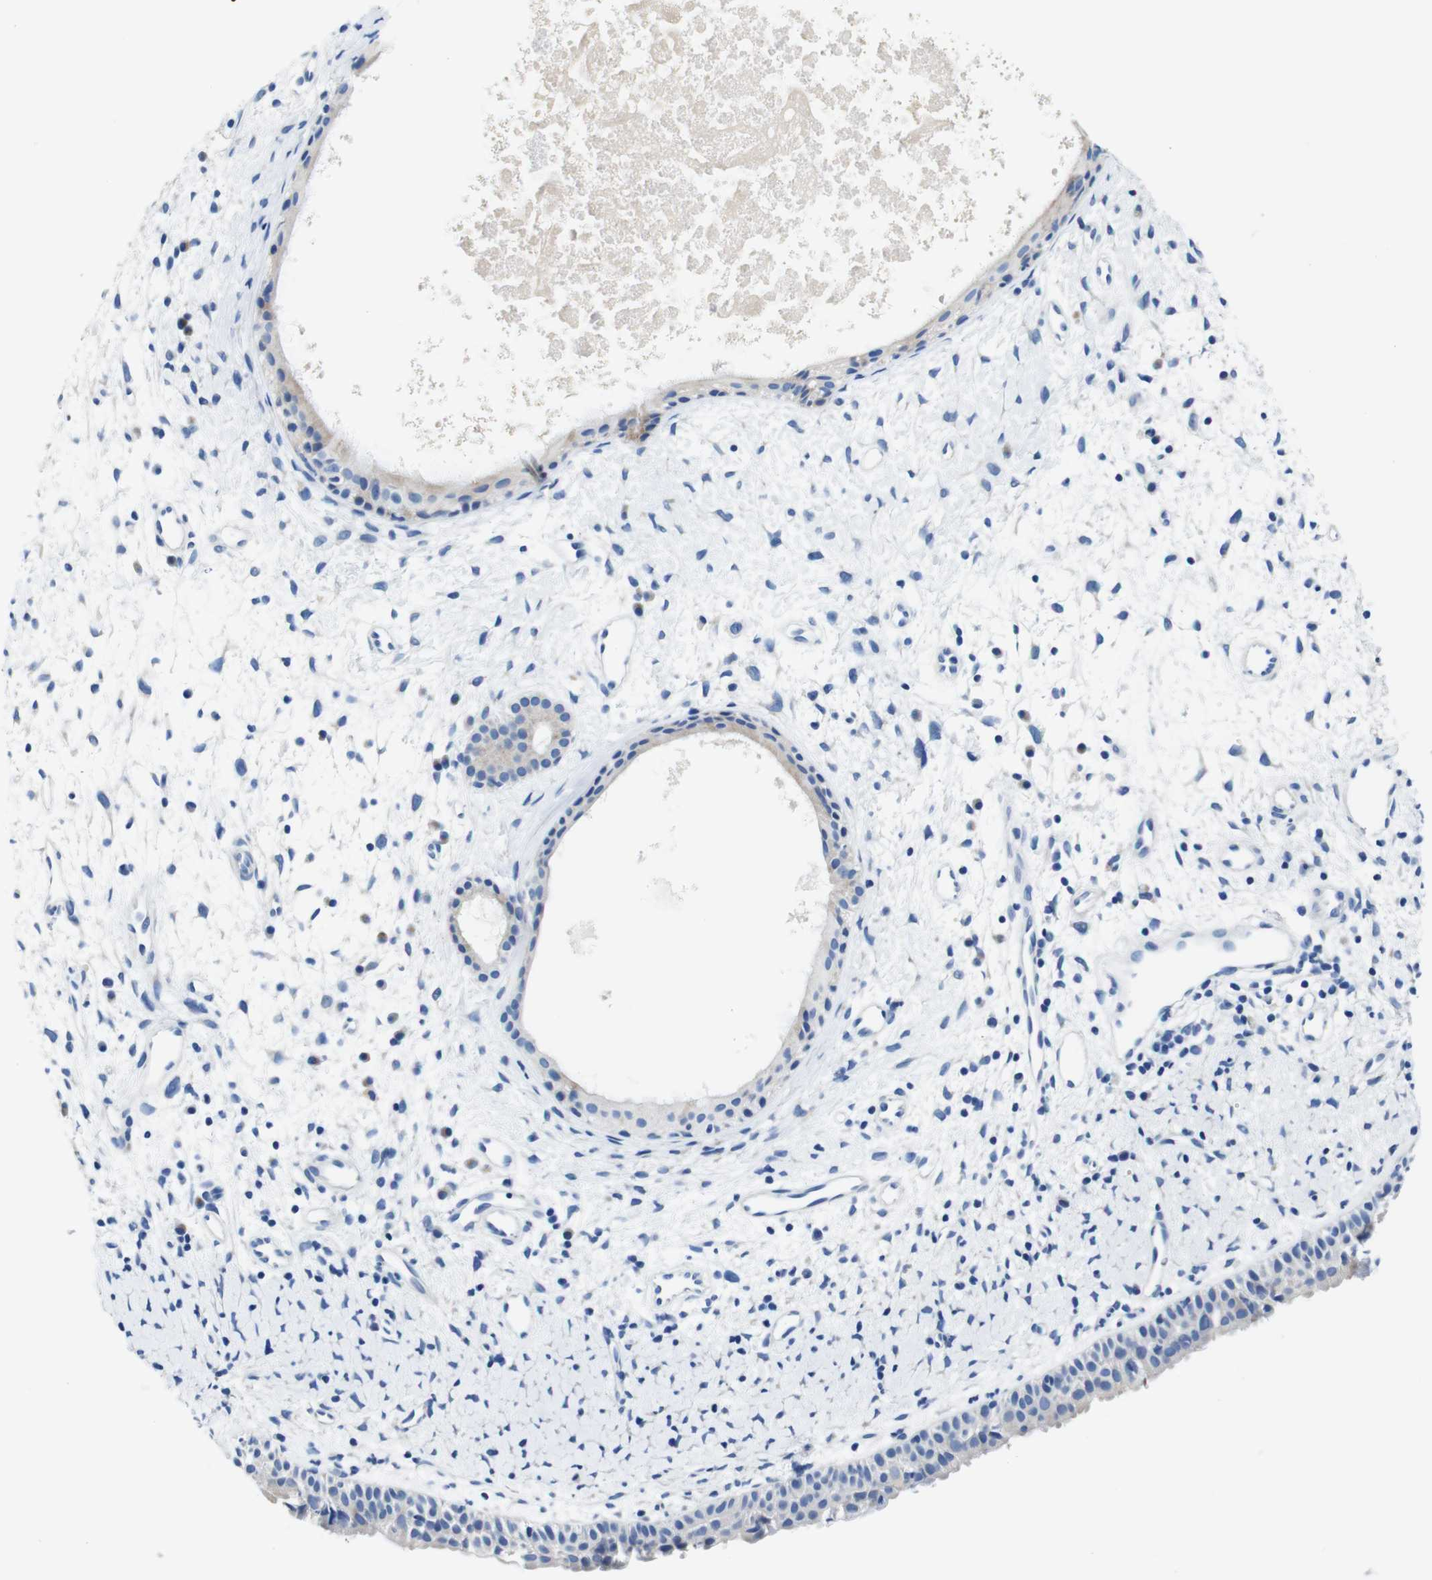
{"staining": {"intensity": "negative", "quantity": "none", "location": "none"}, "tissue": "nasopharynx", "cell_type": "Respiratory epithelial cells", "image_type": "normal", "snomed": [{"axis": "morphology", "description": "Normal tissue, NOS"}, {"axis": "topography", "description": "Nasopharynx"}], "caption": "Immunohistochemistry (IHC) micrograph of normal nasopharynx stained for a protein (brown), which exhibits no staining in respiratory epithelial cells. (DAB immunohistochemistry (IHC) with hematoxylin counter stain).", "gene": "SNX19", "patient": {"sex": "male", "age": 22}}